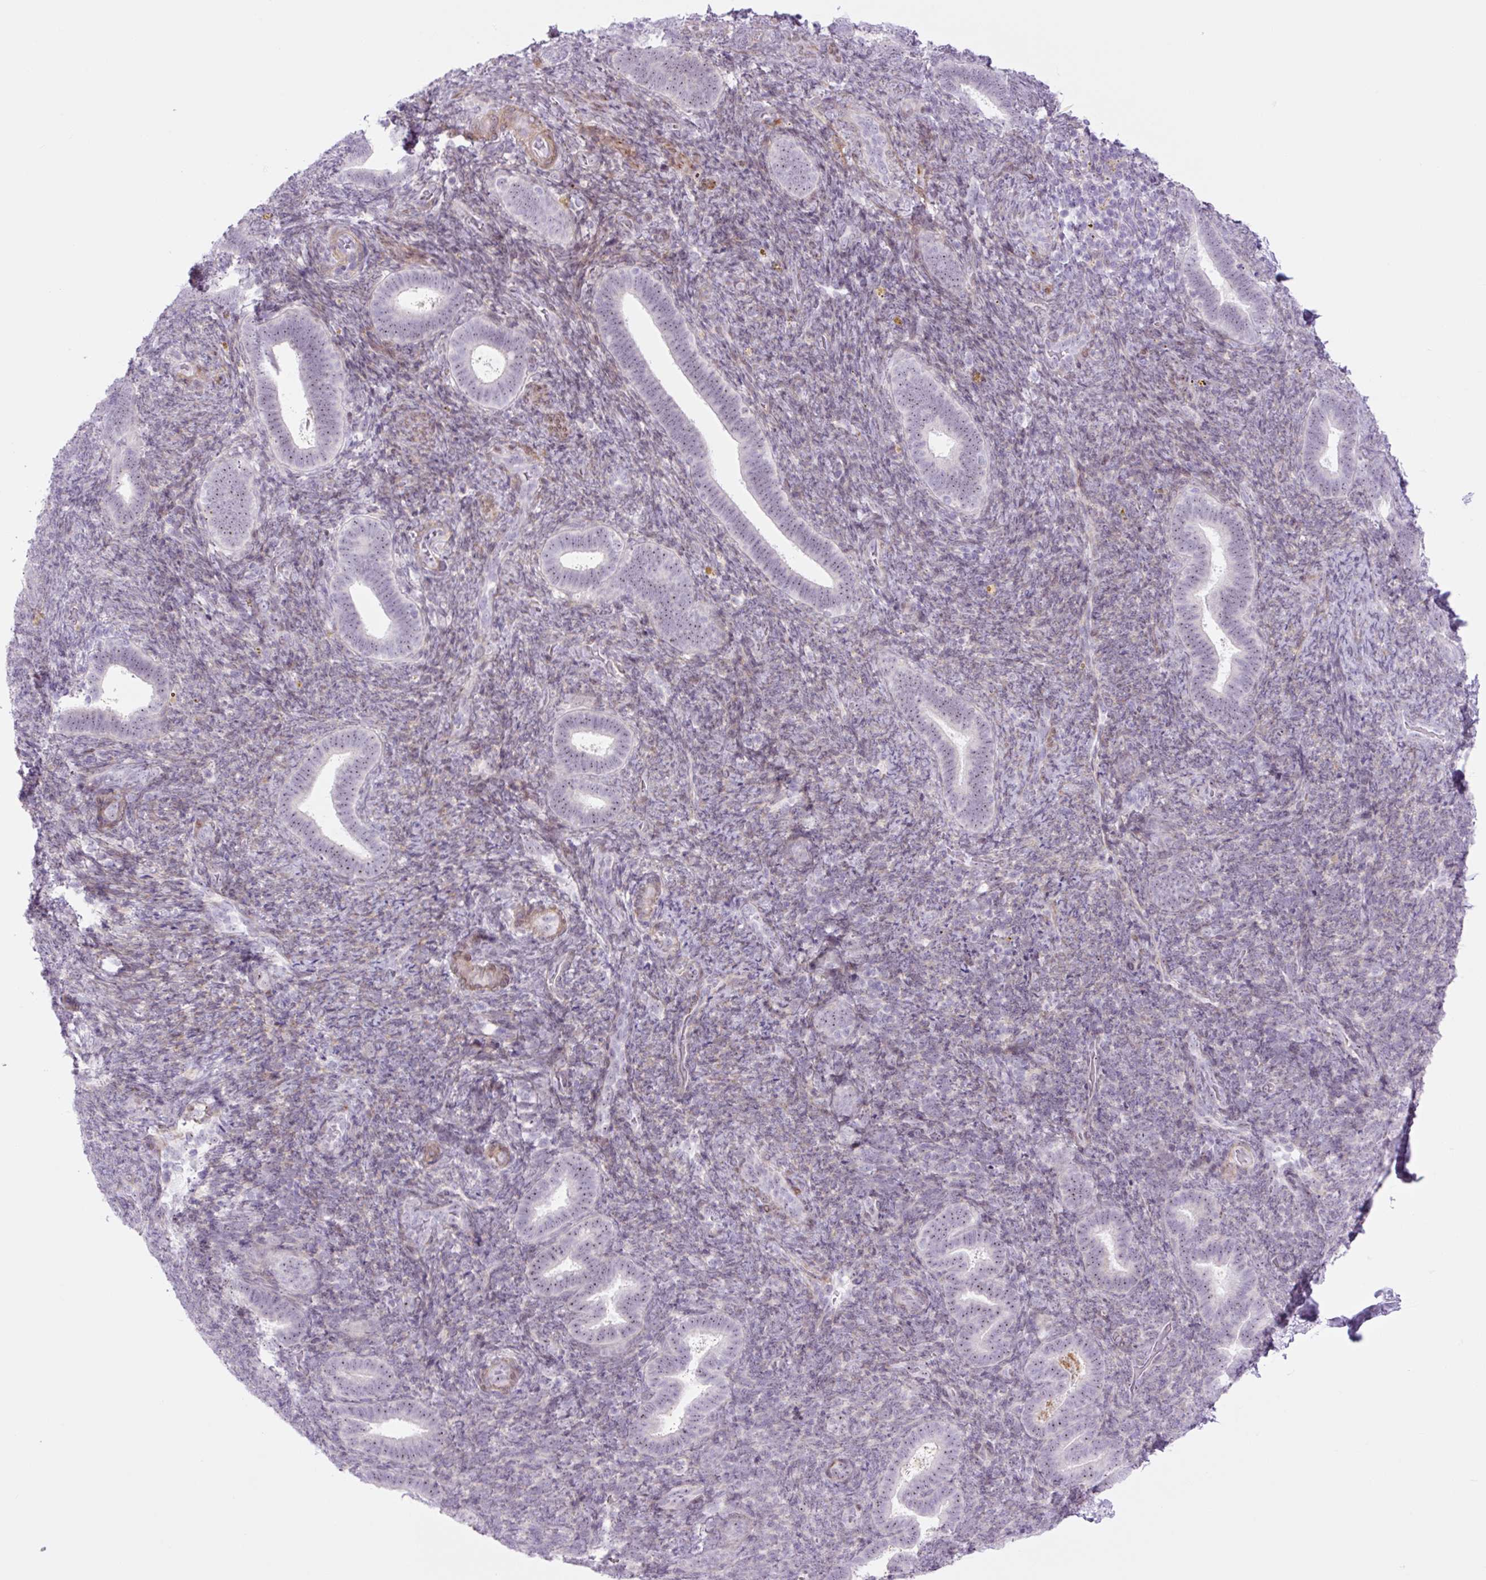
{"staining": {"intensity": "negative", "quantity": "none", "location": "none"}, "tissue": "endometrium", "cell_type": "Cells in endometrial stroma", "image_type": "normal", "snomed": [{"axis": "morphology", "description": "Normal tissue, NOS"}, {"axis": "topography", "description": "Endometrium"}], "caption": "Immunohistochemistry histopathology image of unremarkable endometrium: endometrium stained with DAB (3,3'-diaminobenzidine) exhibits no significant protein staining in cells in endometrial stroma. (Immunohistochemistry (ihc), brightfield microscopy, high magnification).", "gene": "RRS1", "patient": {"sex": "female", "age": 34}}